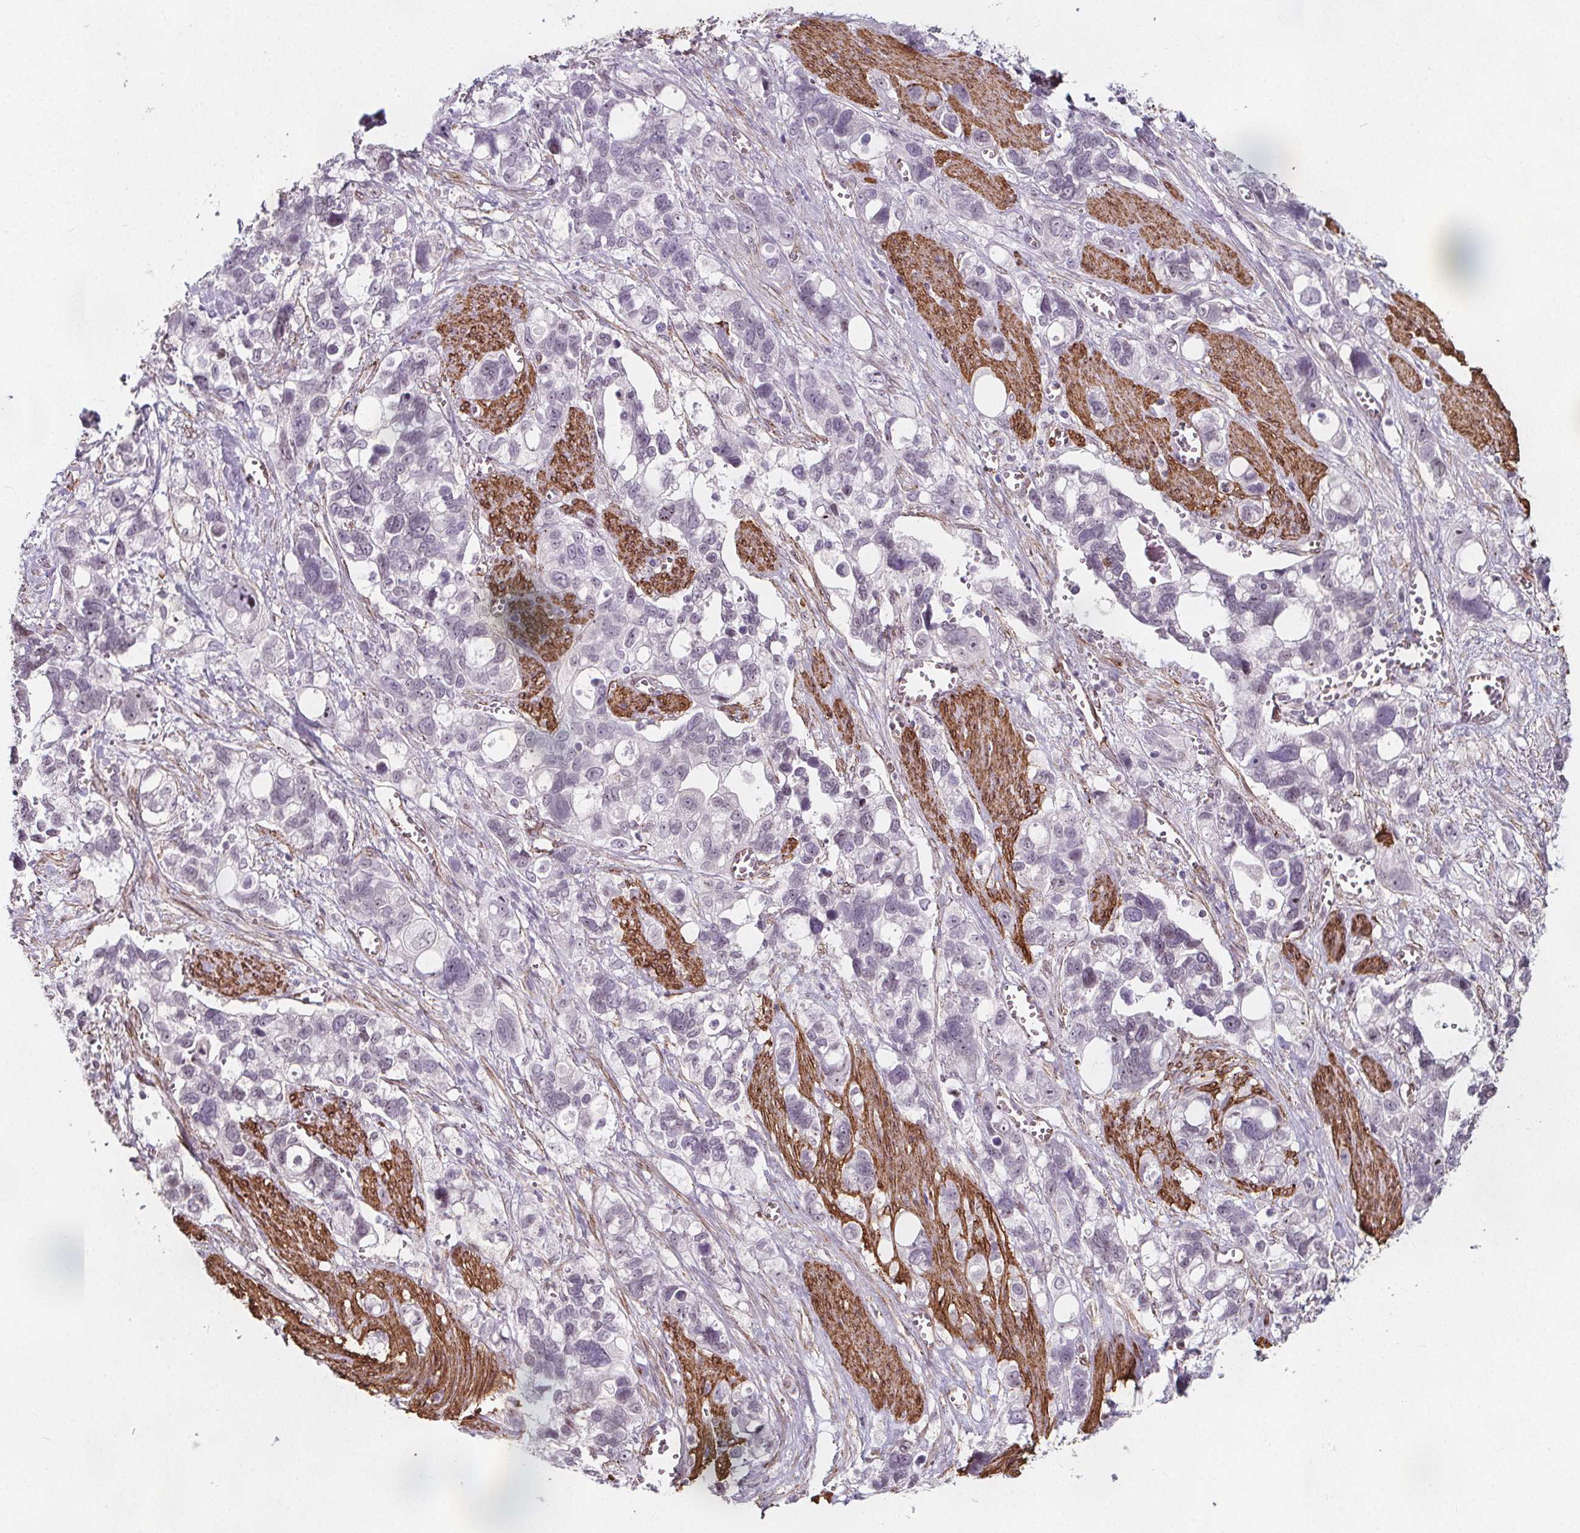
{"staining": {"intensity": "negative", "quantity": "none", "location": "none"}, "tissue": "stomach cancer", "cell_type": "Tumor cells", "image_type": "cancer", "snomed": [{"axis": "morphology", "description": "Adenocarcinoma, NOS"}, {"axis": "topography", "description": "Stomach, upper"}], "caption": "IHC histopathology image of neoplastic tissue: stomach cancer (adenocarcinoma) stained with DAB exhibits no significant protein positivity in tumor cells.", "gene": "HAS1", "patient": {"sex": "female", "age": 81}}